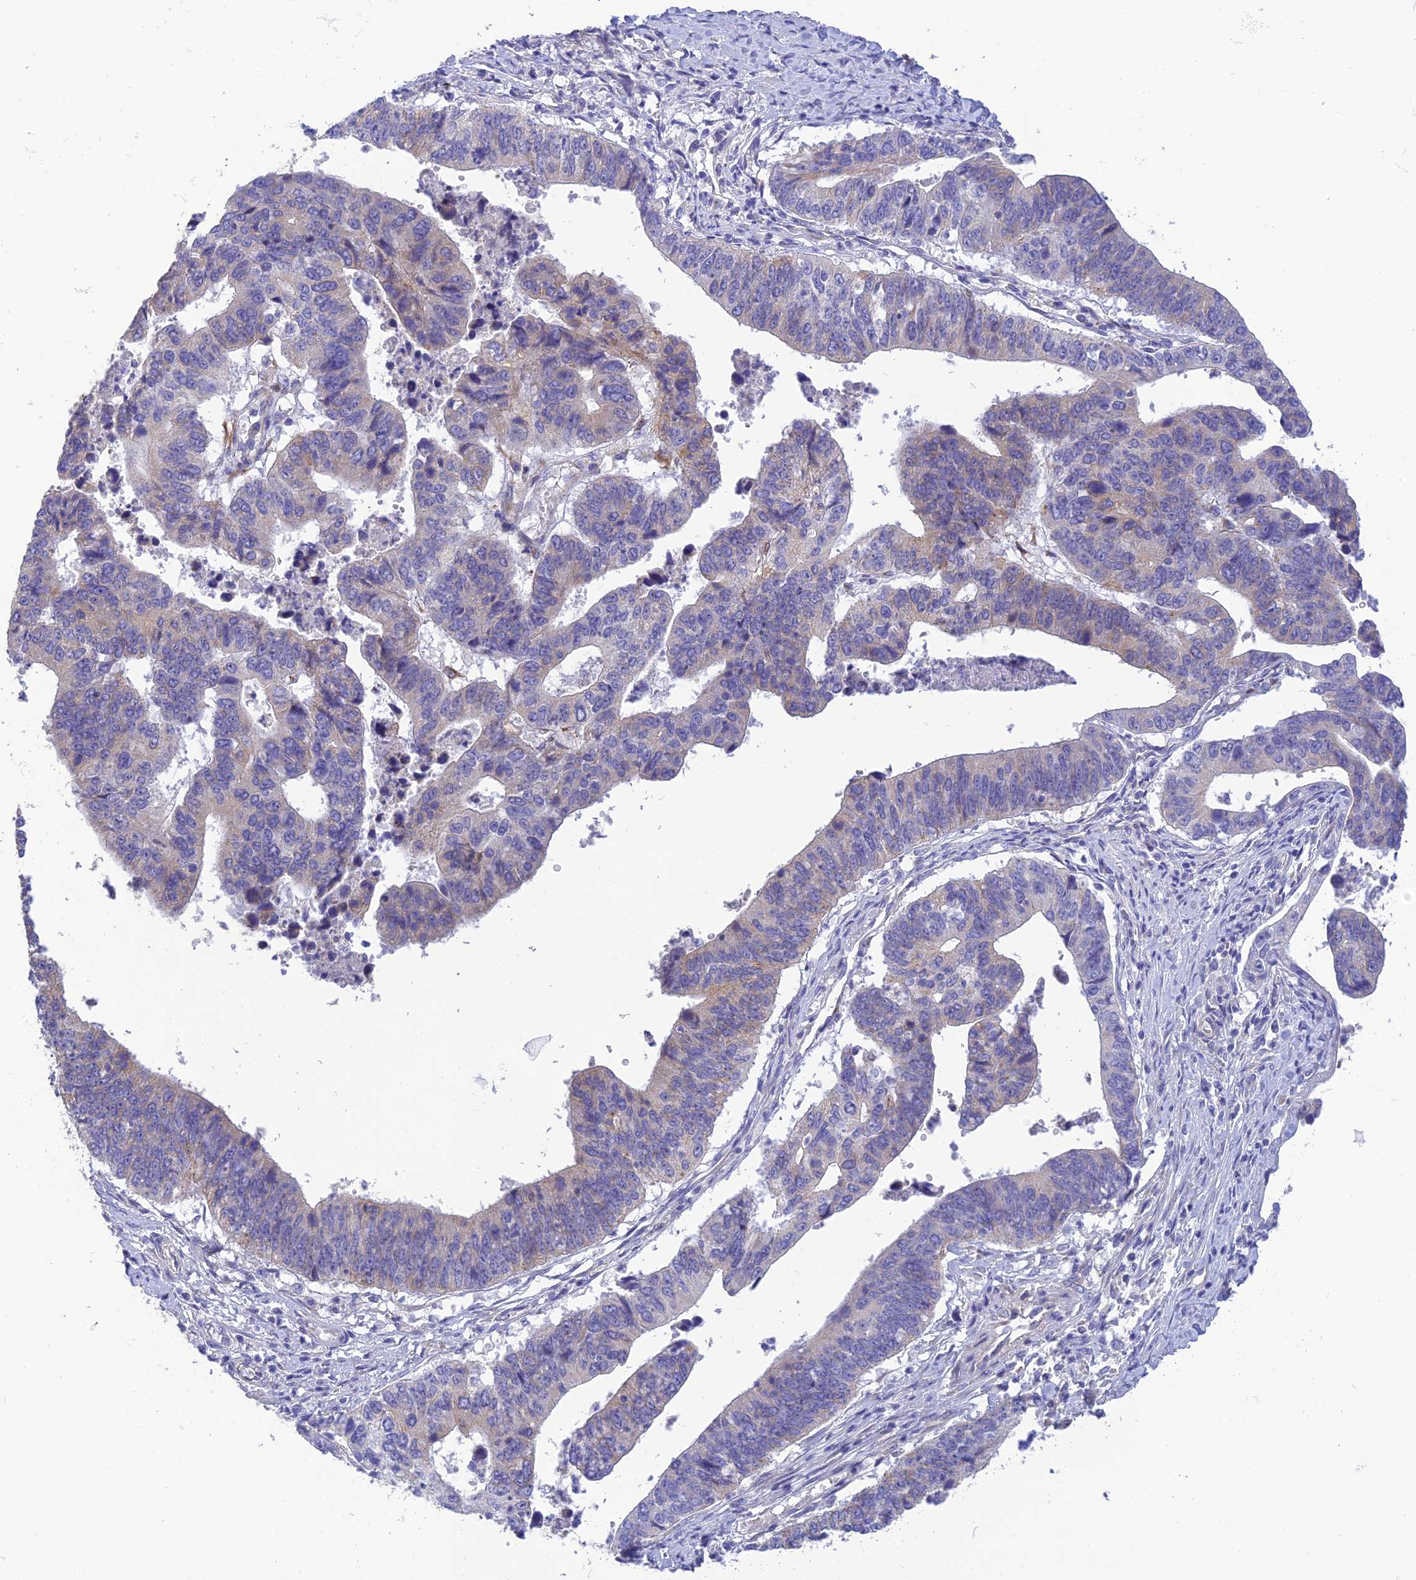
{"staining": {"intensity": "negative", "quantity": "none", "location": "none"}, "tissue": "stomach cancer", "cell_type": "Tumor cells", "image_type": "cancer", "snomed": [{"axis": "morphology", "description": "Adenocarcinoma, NOS"}, {"axis": "topography", "description": "Stomach"}], "caption": "Stomach cancer was stained to show a protein in brown. There is no significant positivity in tumor cells.", "gene": "HSD17B2", "patient": {"sex": "male", "age": 59}}